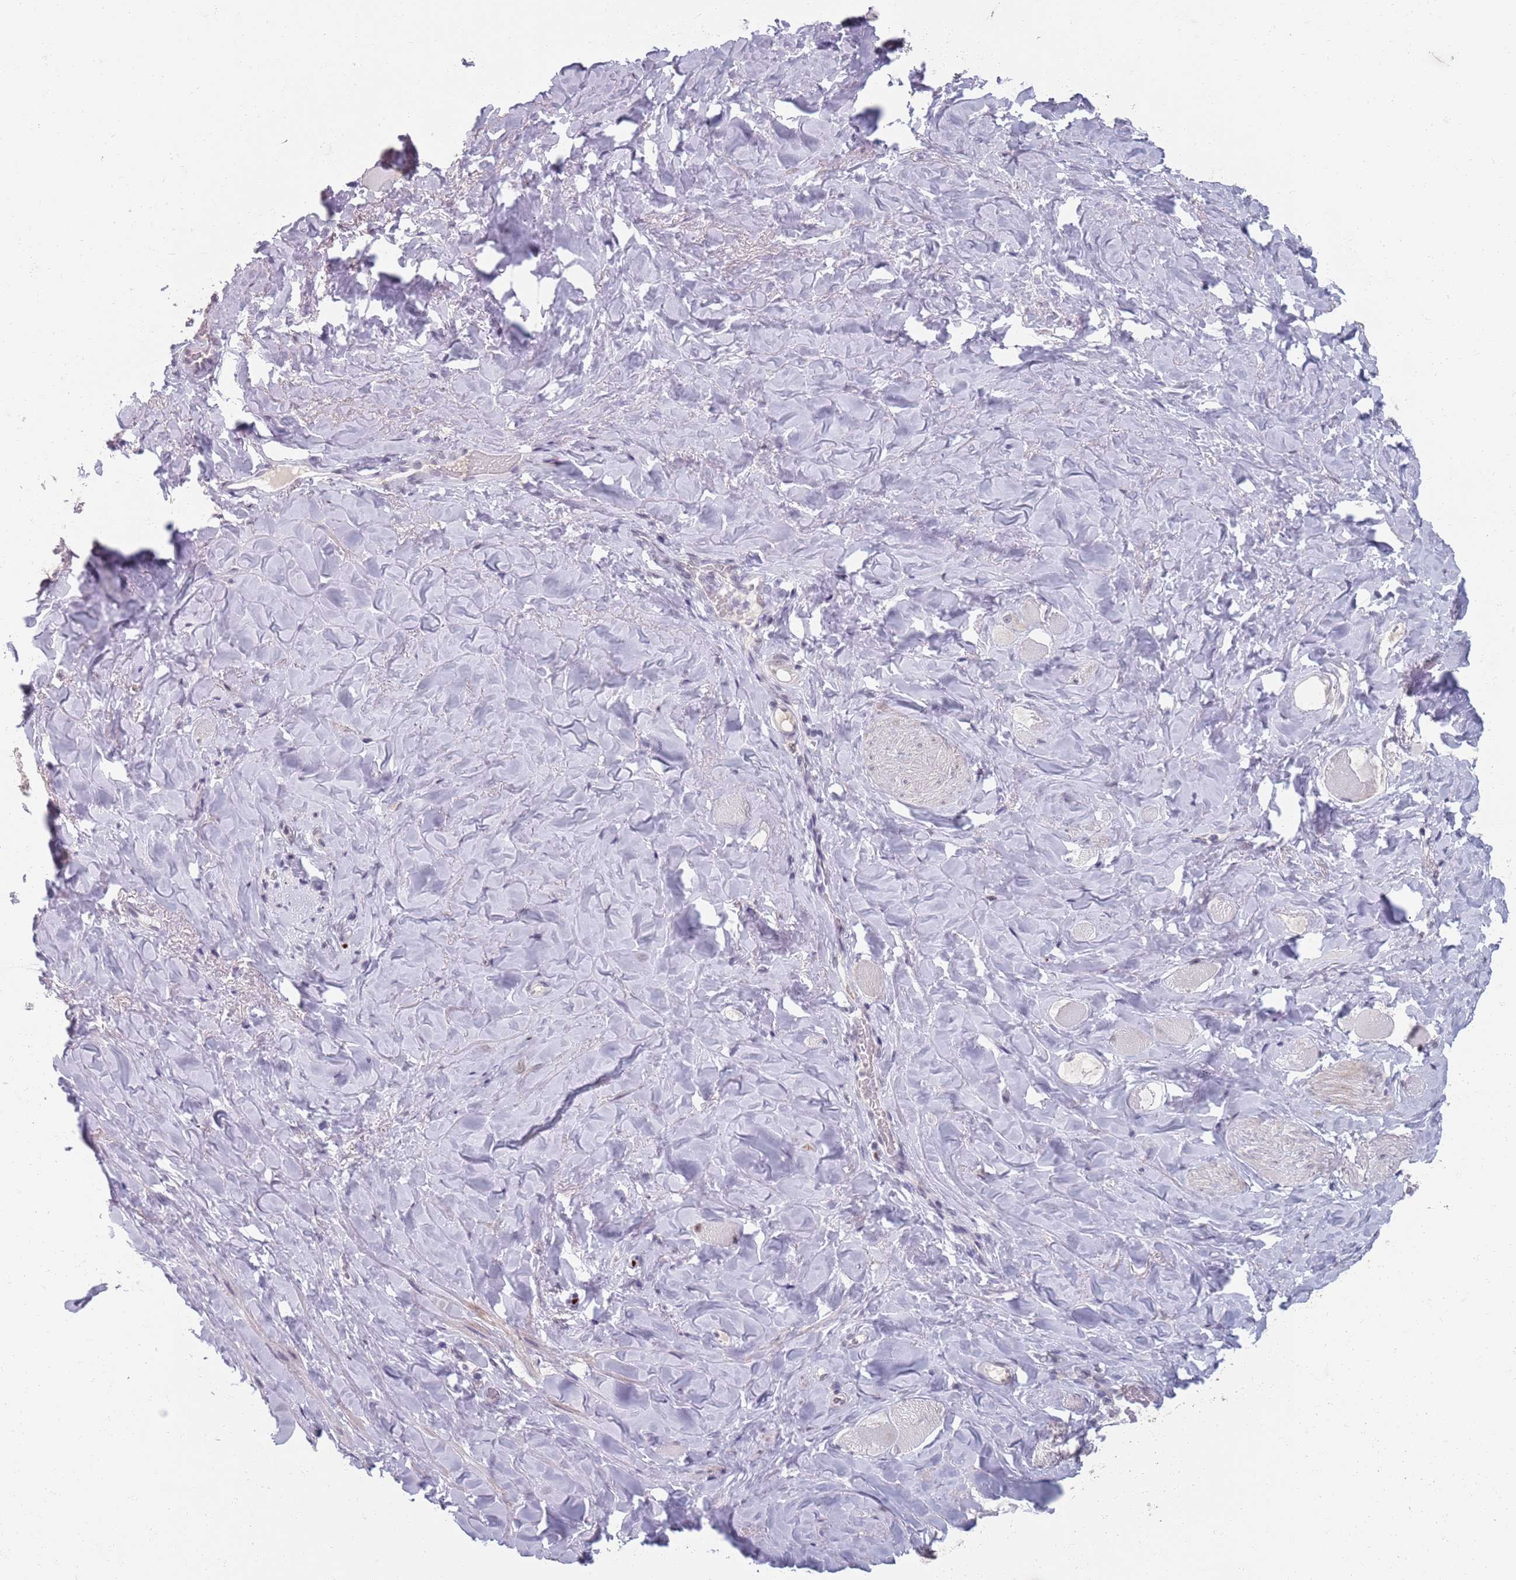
{"staining": {"intensity": "weak", "quantity": "<25%", "location": "cytoplasmic/membranous,nuclear"}, "tissue": "smooth muscle", "cell_type": "Smooth muscle cells", "image_type": "normal", "snomed": [{"axis": "morphology", "description": "Normal tissue, NOS"}, {"axis": "topography", "description": "Smooth muscle"}, {"axis": "topography", "description": "Peripheral nerve tissue"}], "caption": "Smooth muscle cells show no significant expression in benign smooth muscle.", "gene": "SAMD1", "patient": {"sex": "male", "age": 69}}